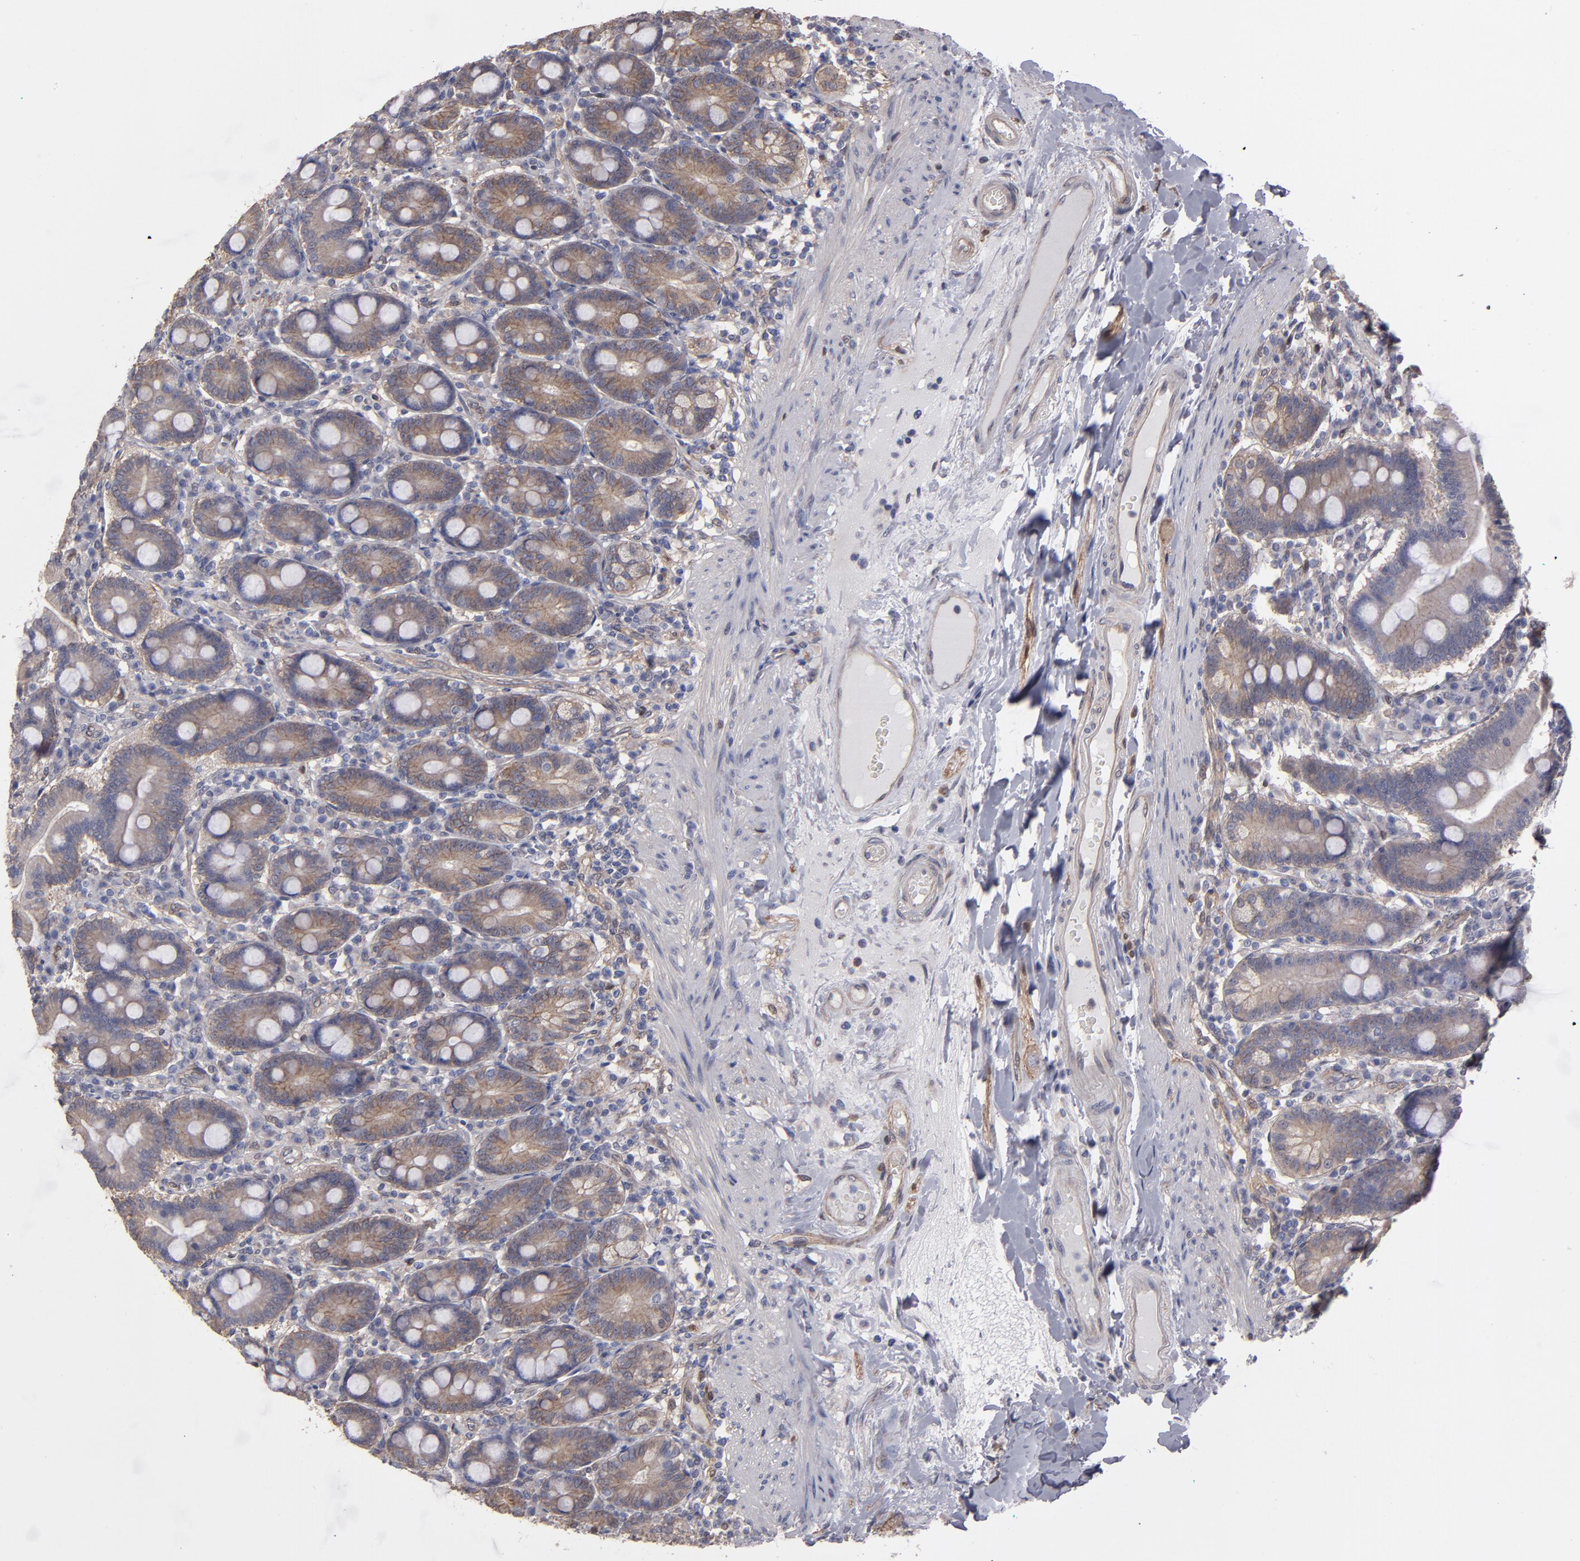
{"staining": {"intensity": "moderate", "quantity": "25%-75%", "location": "cytoplasmic/membranous"}, "tissue": "duodenum", "cell_type": "Glandular cells", "image_type": "normal", "snomed": [{"axis": "morphology", "description": "Normal tissue, NOS"}, {"axis": "topography", "description": "Duodenum"}], "caption": "Human duodenum stained with a brown dye demonstrates moderate cytoplasmic/membranous positive positivity in about 25%-75% of glandular cells.", "gene": "NDRG2", "patient": {"sex": "female", "age": 64}}